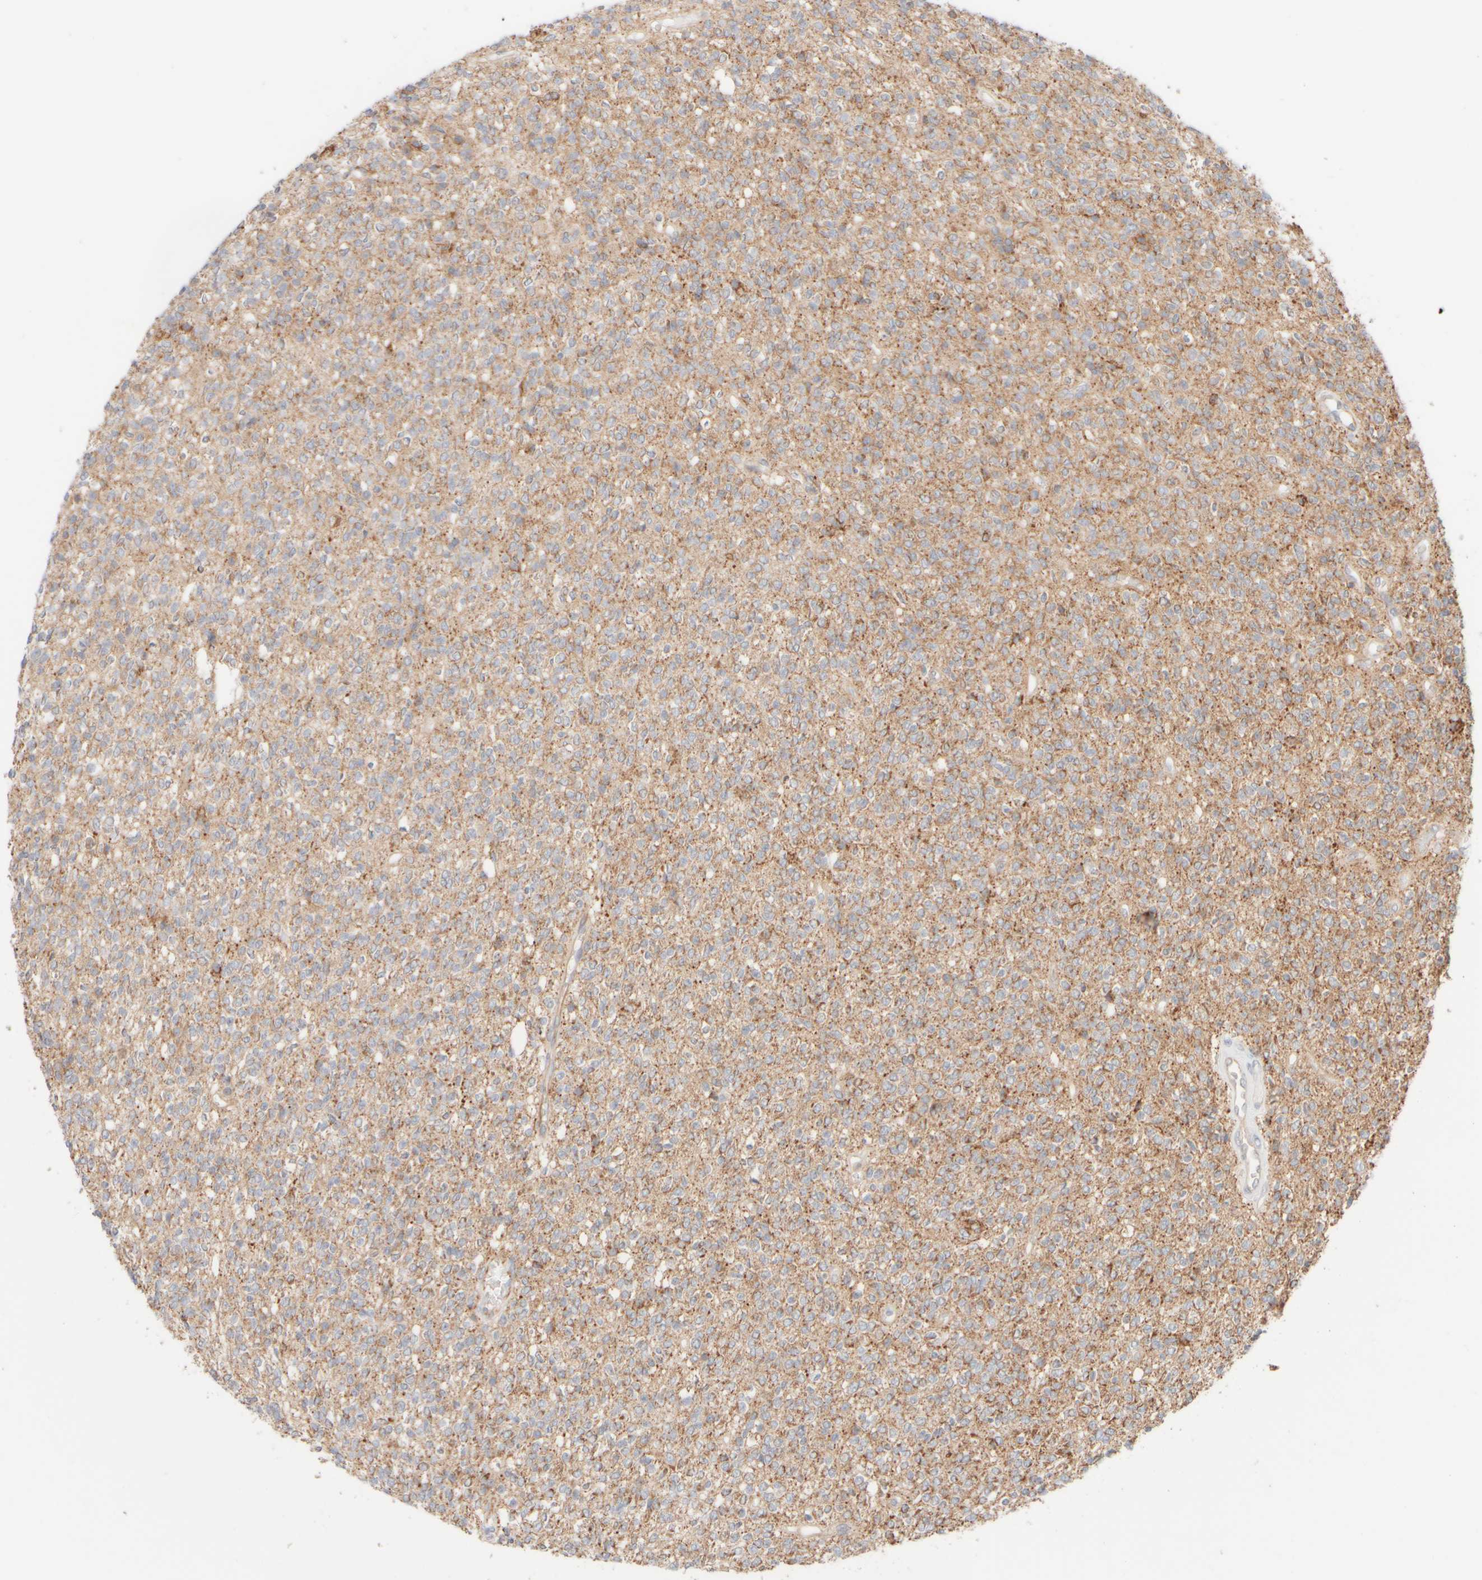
{"staining": {"intensity": "weak", "quantity": "<25%", "location": "cytoplasmic/membranous"}, "tissue": "glioma", "cell_type": "Tumor cells", "image_type": "cancer", "snomed": [{"axis": "morphology", "description": "Glioma, malignant, High grade"}, {"axis": "topography", "description": "Brain"}], "caption": "IHC of human glioma demonstrates no staining in tumor cells.", "gene": "UNC13B", "patient": {"sex": "male", "age": 34}}